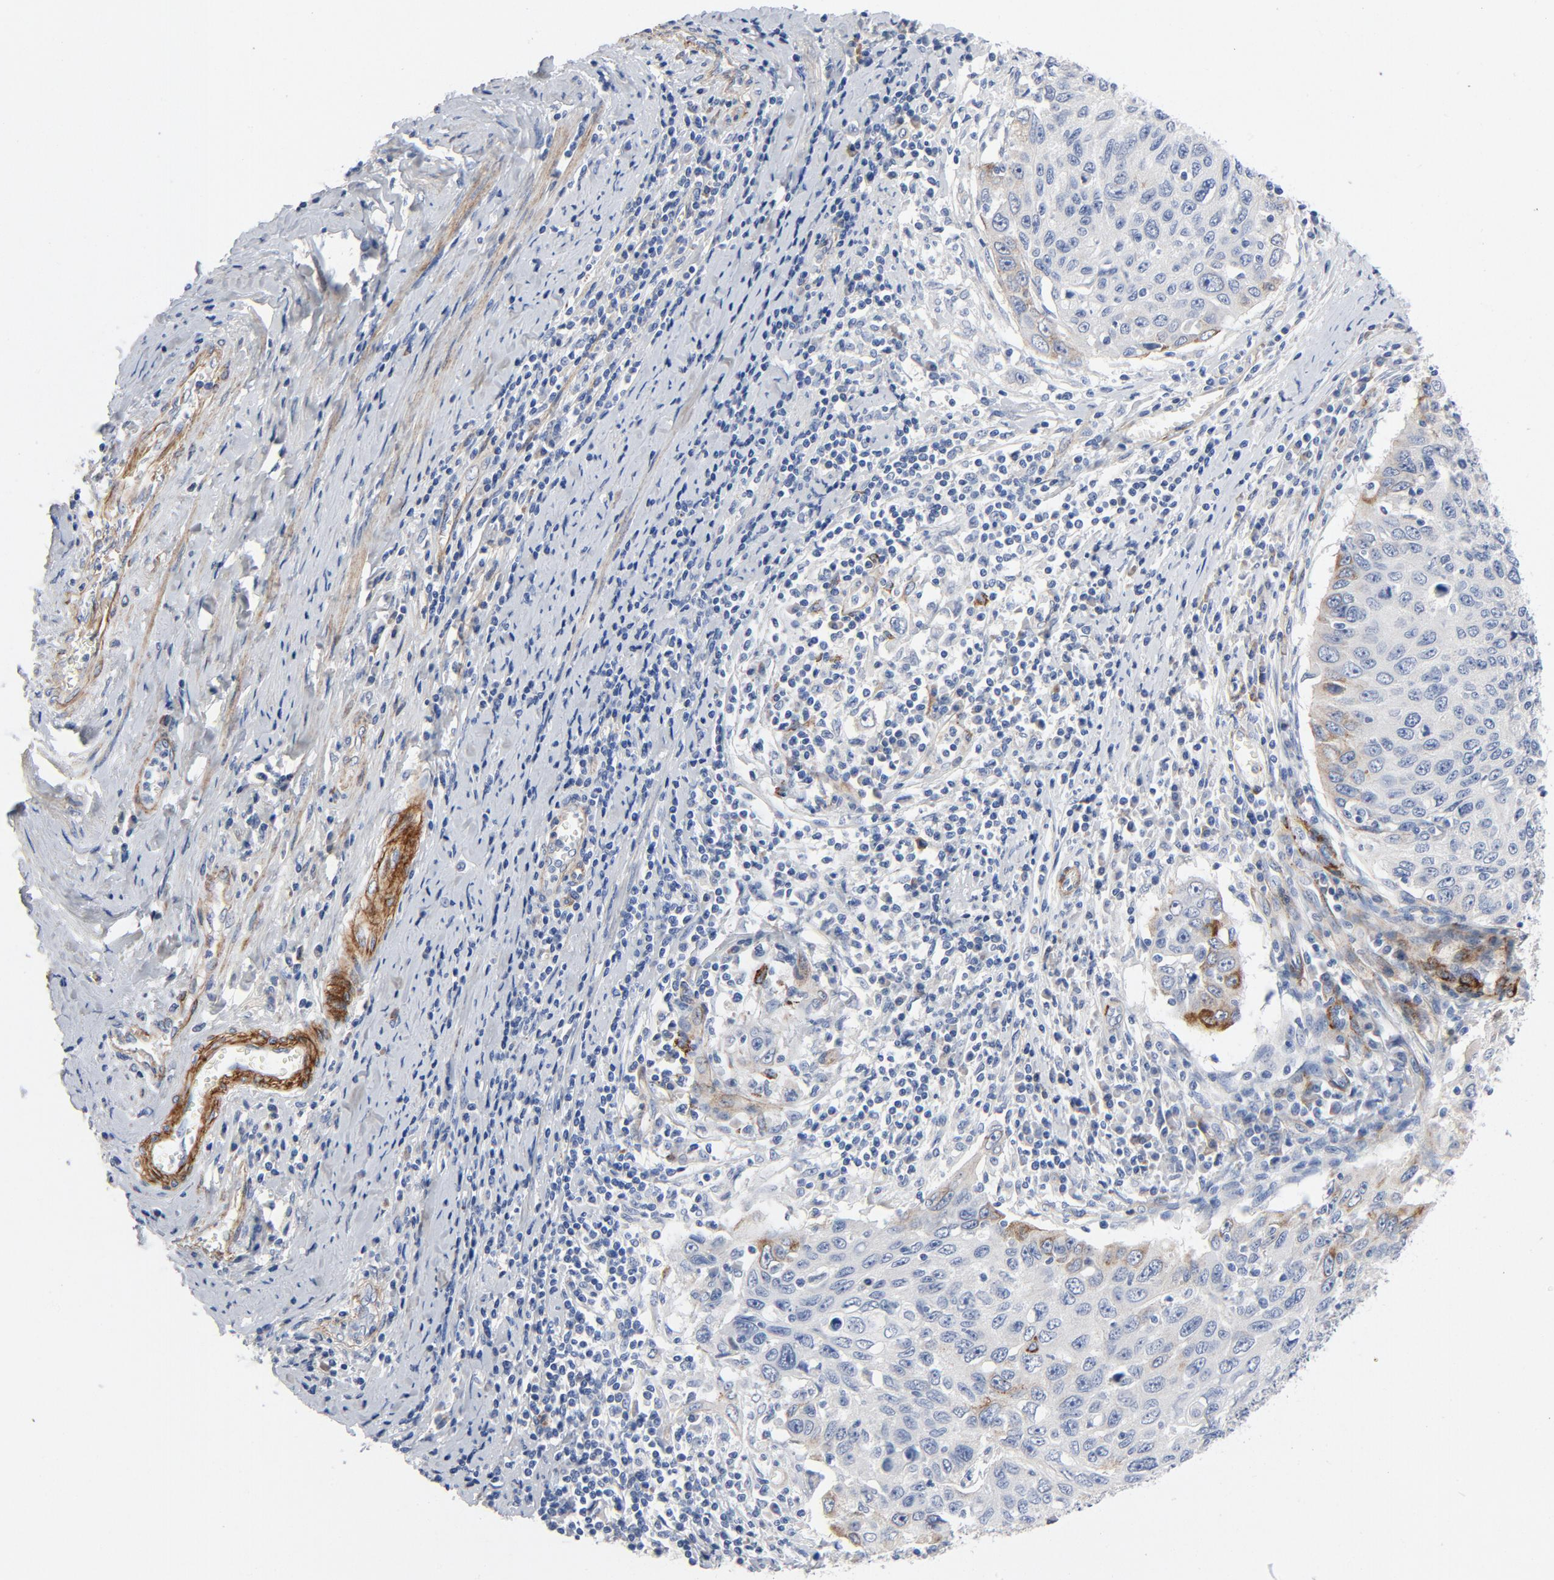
{"staining": {"intensity": "negative", "quantity": "none", "location": "none"}, "tissue": "cervical cancer", "cell_type": "Tumor cells", "image_type": "cancer", "snomed": [{"axis": "morphology", "description": "Squamous cell carcinoma, NOS"}, {"axis": "topography", "description": "Cervix"}], "caption": "Tumor cells show no significant expression in cervical cancer.", "gene": "LAMC1", "patient": {"sex": "female", "age": 53}}